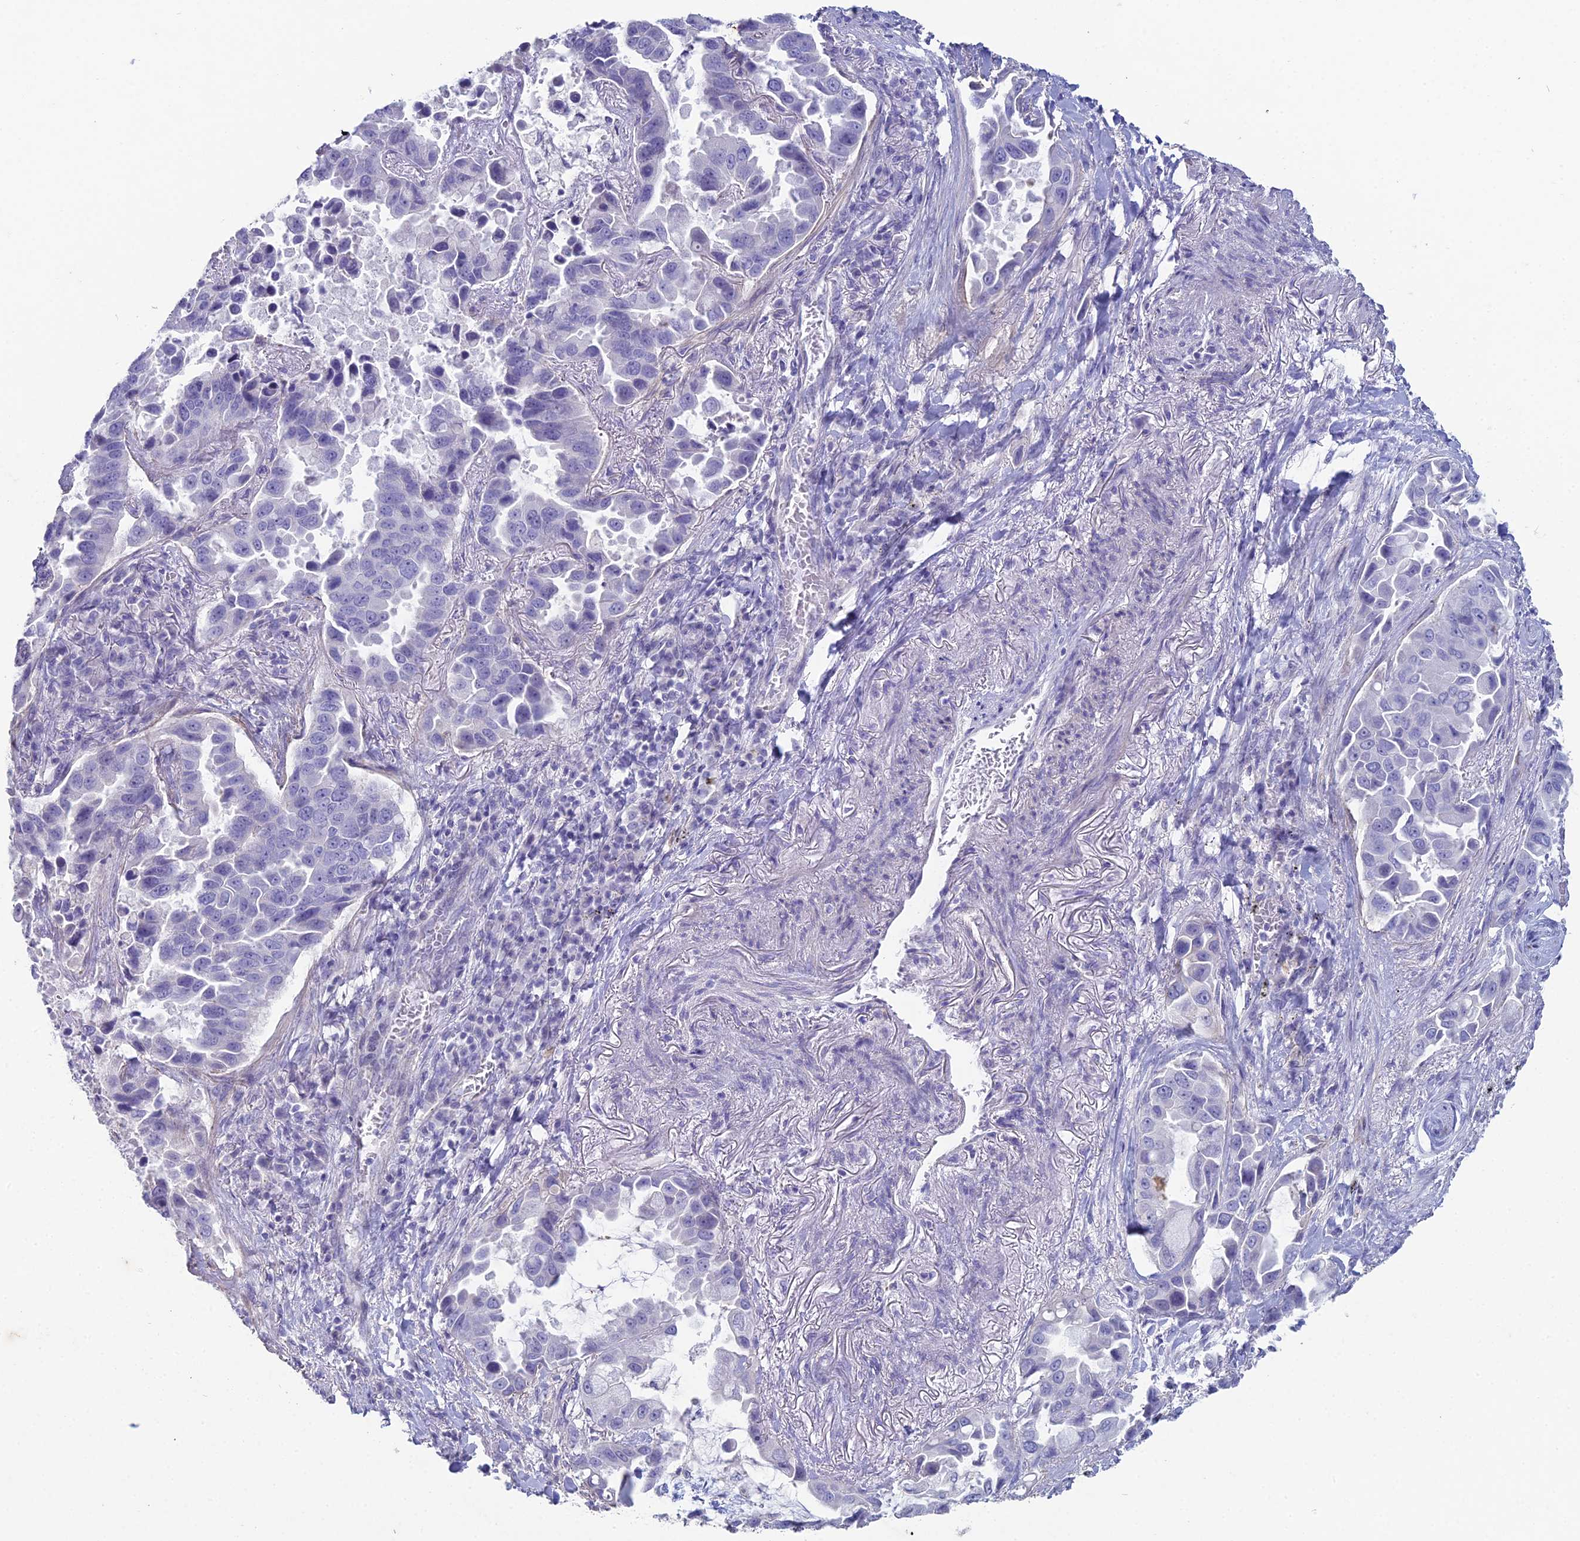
{"staining": {"intensity": "negative", "quantity": "none", "location": "none"}, "tissue": "lung cancer", "cell_type": "Tumor cells", "image_type": "cancer", "snomed": [{"axis": "morphology", "description": "Adenocarcinoma, NOS"}, {"axis": "topography", "description": "Lung"}], "caption": "DAB (3,3'-diaminobenzidine) immunohistochemical staining of lung cancer reveals no significant positivity in tumor cells. (Stains: DAB (3,3'-diaminobenzidine) immunohistochemistry (IHC) with hematoxylin counter stain, Microscopy: brightfield microscopy at high magnification).", "gene": "NCAM1", "patient": {"sex": "male", "age": 64}}